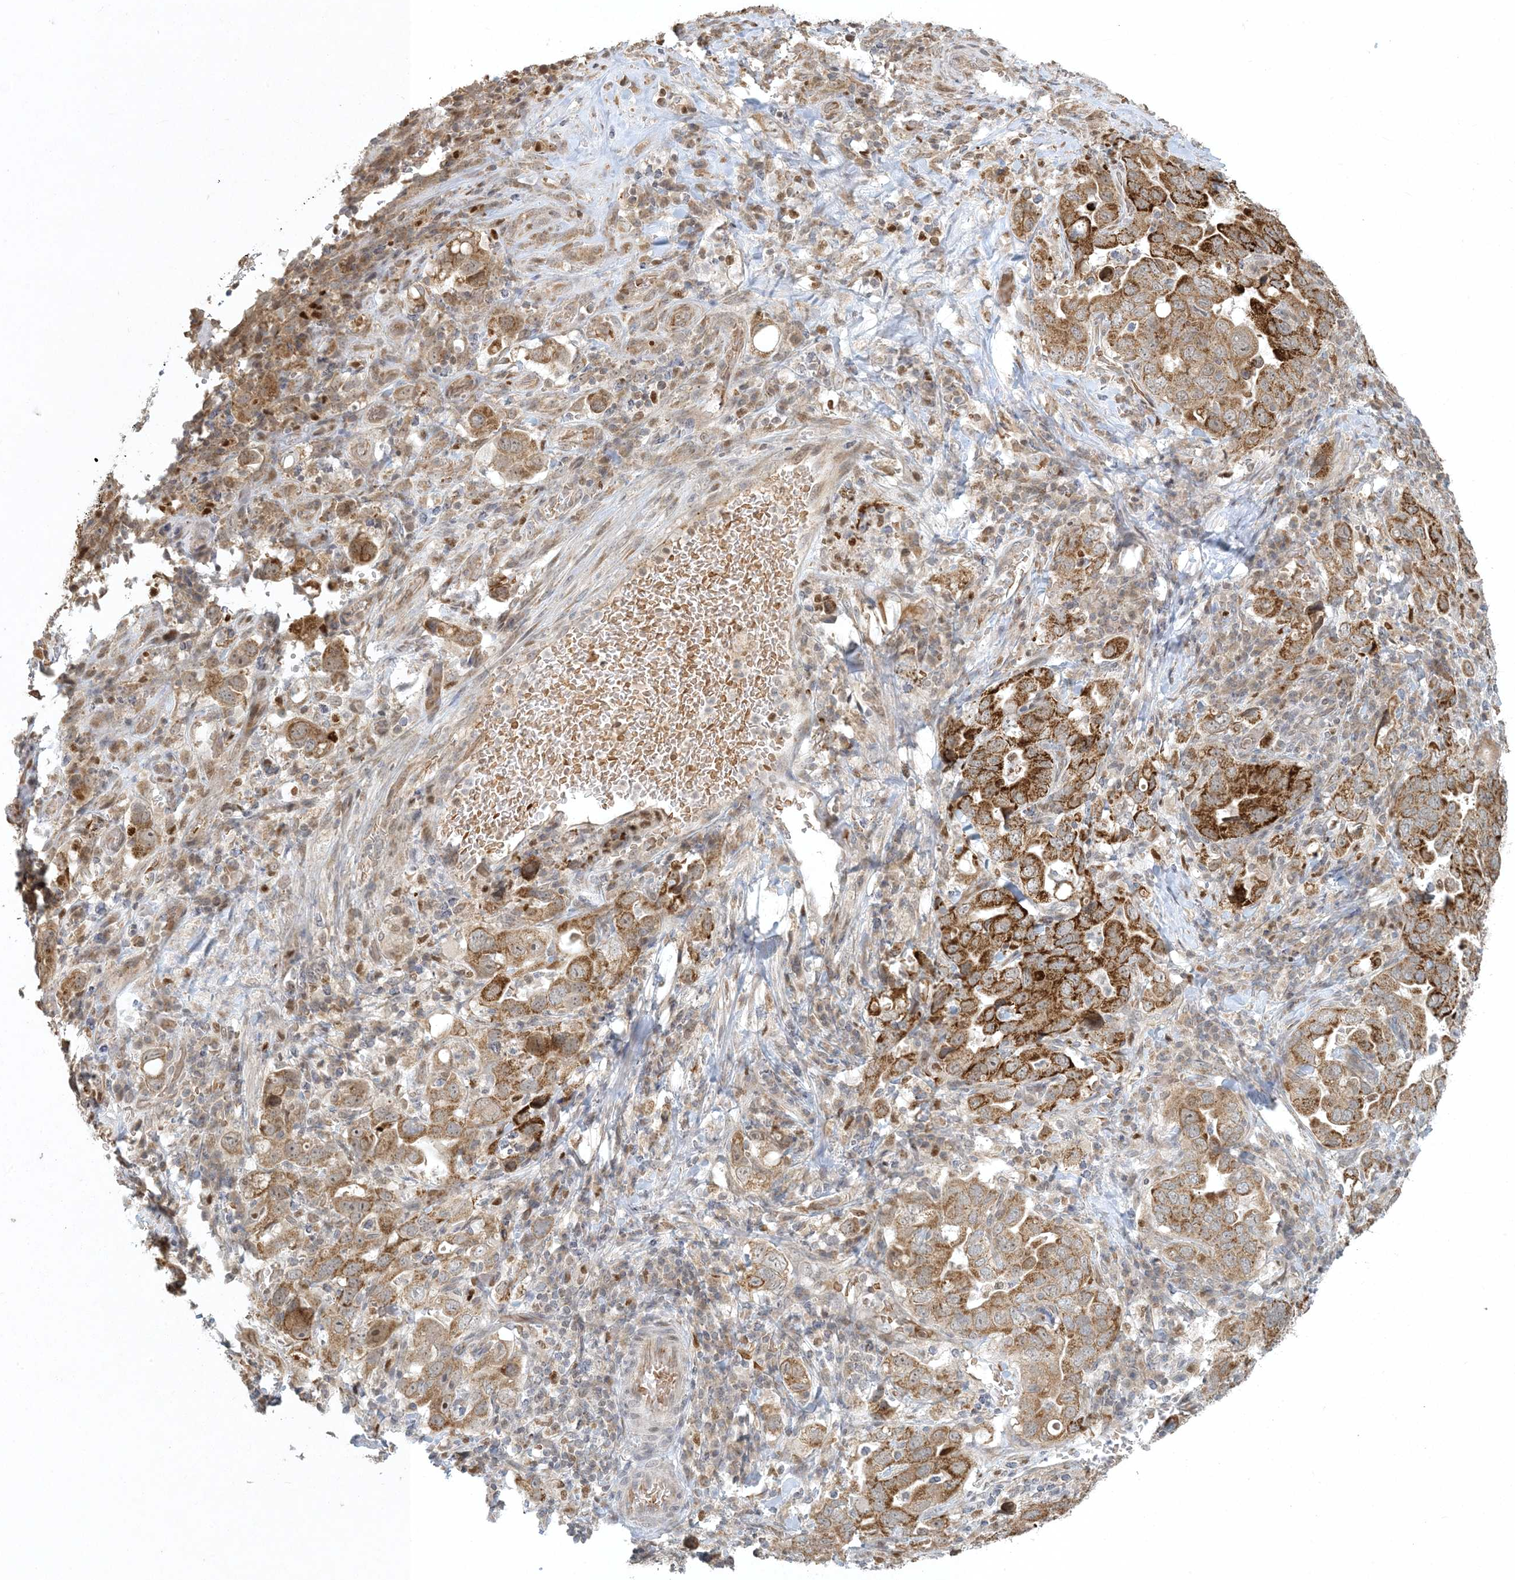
{"staining": {"intensity": "strong", "quantity": ">75%", "location": "cytoplasmic/membranous"}, "tissue": "stomach cancer", "cell_type": "Tumor cells", "image_type": "cancer", "snomed": [{"axis": "morphology", "description": "Adenocarcinoma, NOS"}, {"axis": "topography", "description": "Stomach, upper"}], "caption": "High-magnification brightfield microscopy of adenocarcinoma (stomach) stained with DAB (3,3'-diaminobenzidine) (brown) and counterstained with hematoxylin (blue). tumor cells exhibit strong cytoplasmic/membranous expression is appreciated in approximately>75% of cells.", "gene": "CTDNEP1", "patient": {"sex": "male", "age": 62}}